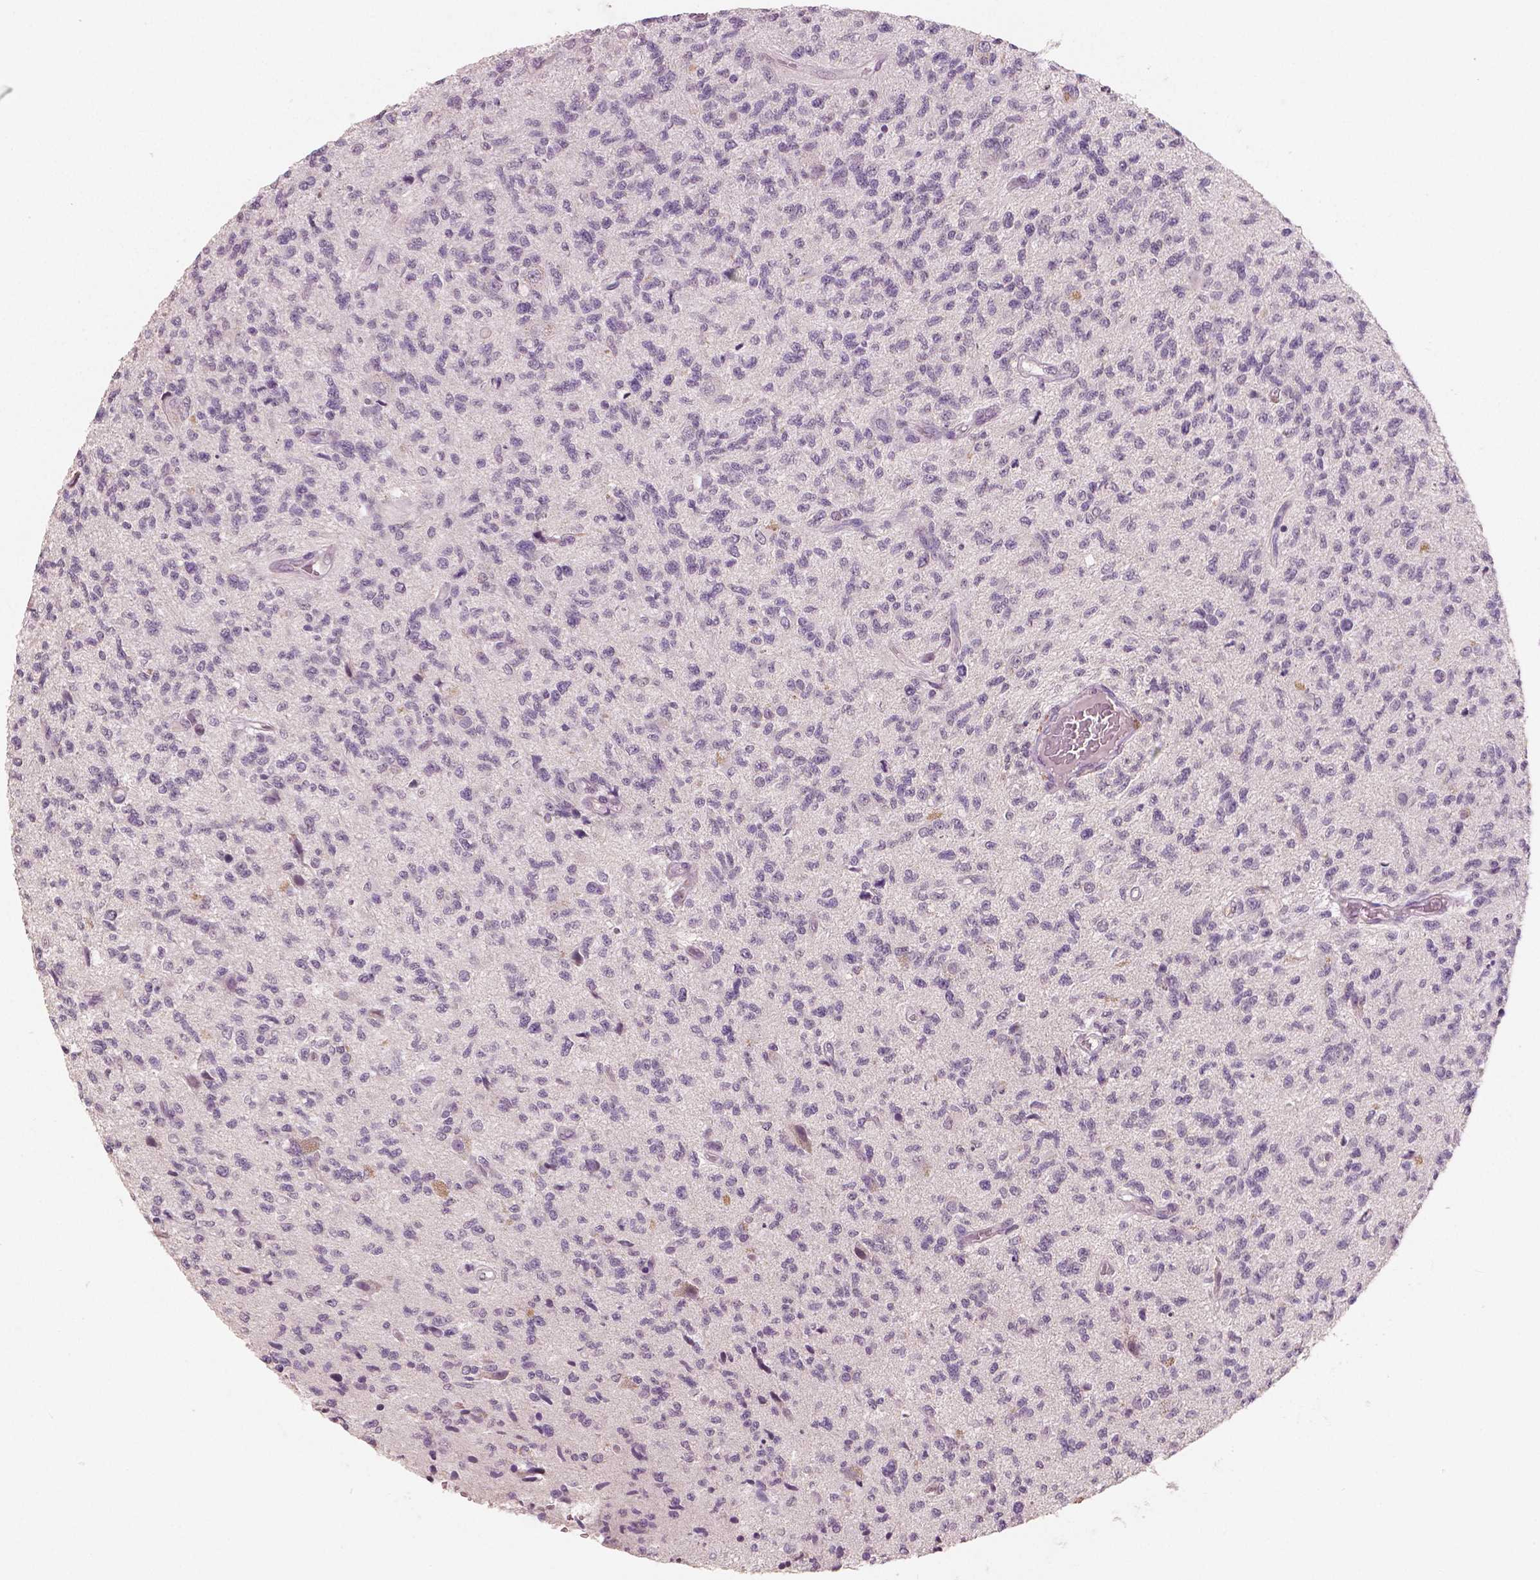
{"staining": {"intensity": "negative", "quantity": "none", "location": "none"}, "tissue": "glioma", "cell_type": "Tumor cells", "image_type": "cancer", "snomed": [{"axis": "morphology", "description": "Glioma, malignant, High grade"}, {"axis": "topography", "description": "Brain"}], "caption": "Glioma stained for a protein using immunohistochemistry exhibits no expression tumor cells.", "gene": "RNASE7", "patient": {"sex": "male", "age": 56}}